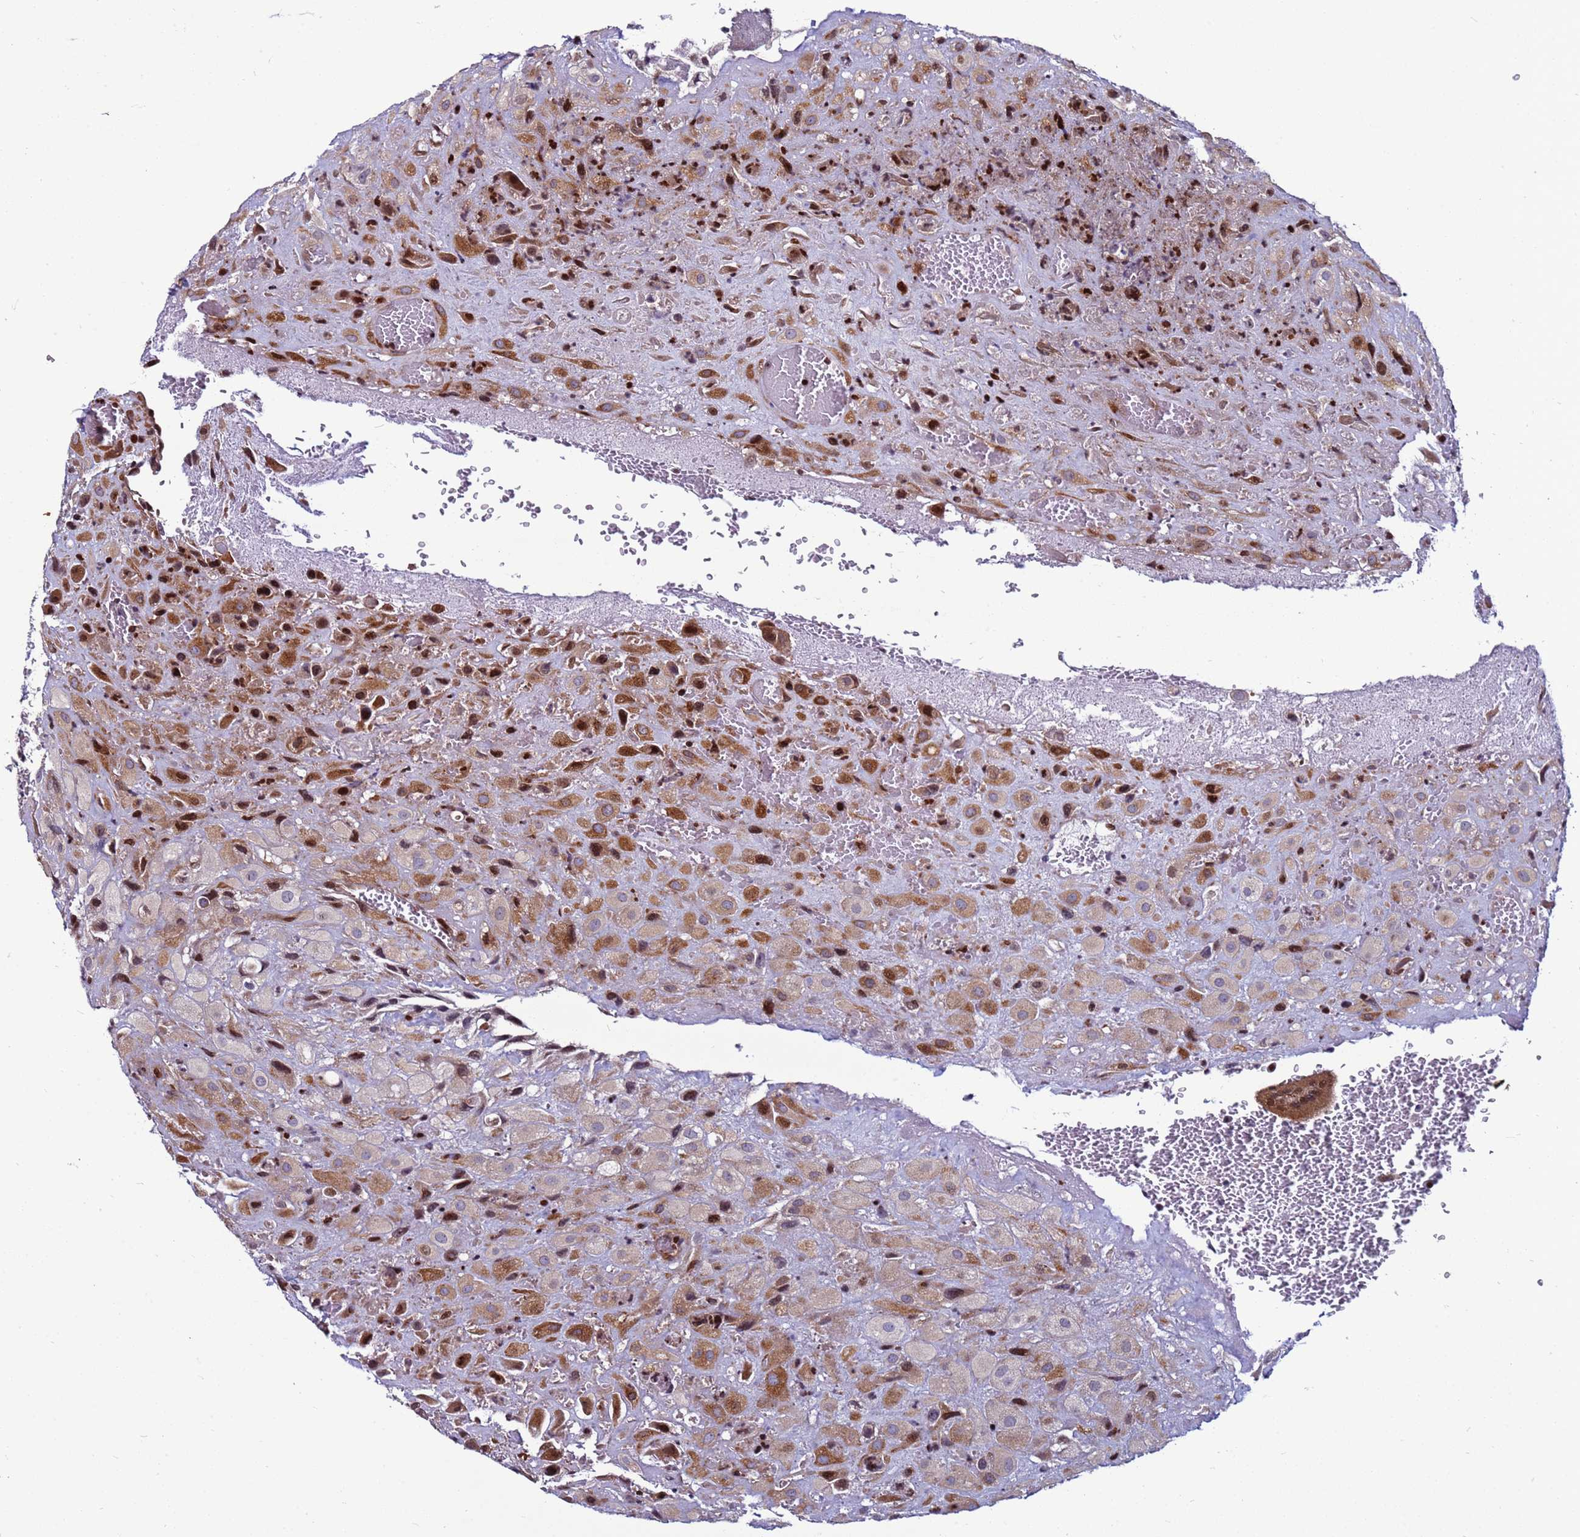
{"staining": {"intensity": "strong", "quantity": ">75%", "location": "cytoplasmic/membranous"}, "tissue": "placenta", "cell_type": "Decidual cells", "image_type": "normal", "snomed": [{"axis": "morphology", "description": "Normal tissue, NOS"}, {"axis": "topography", "description": "Placenta"}], "caption": "Placenta stained with a brown dye demonstrates strong cytoplasmic/membranous positive positivity in approximately >75% of decidual cells.", "gene": "WBP11", "patient": {"sex": "female", "age": 35}}